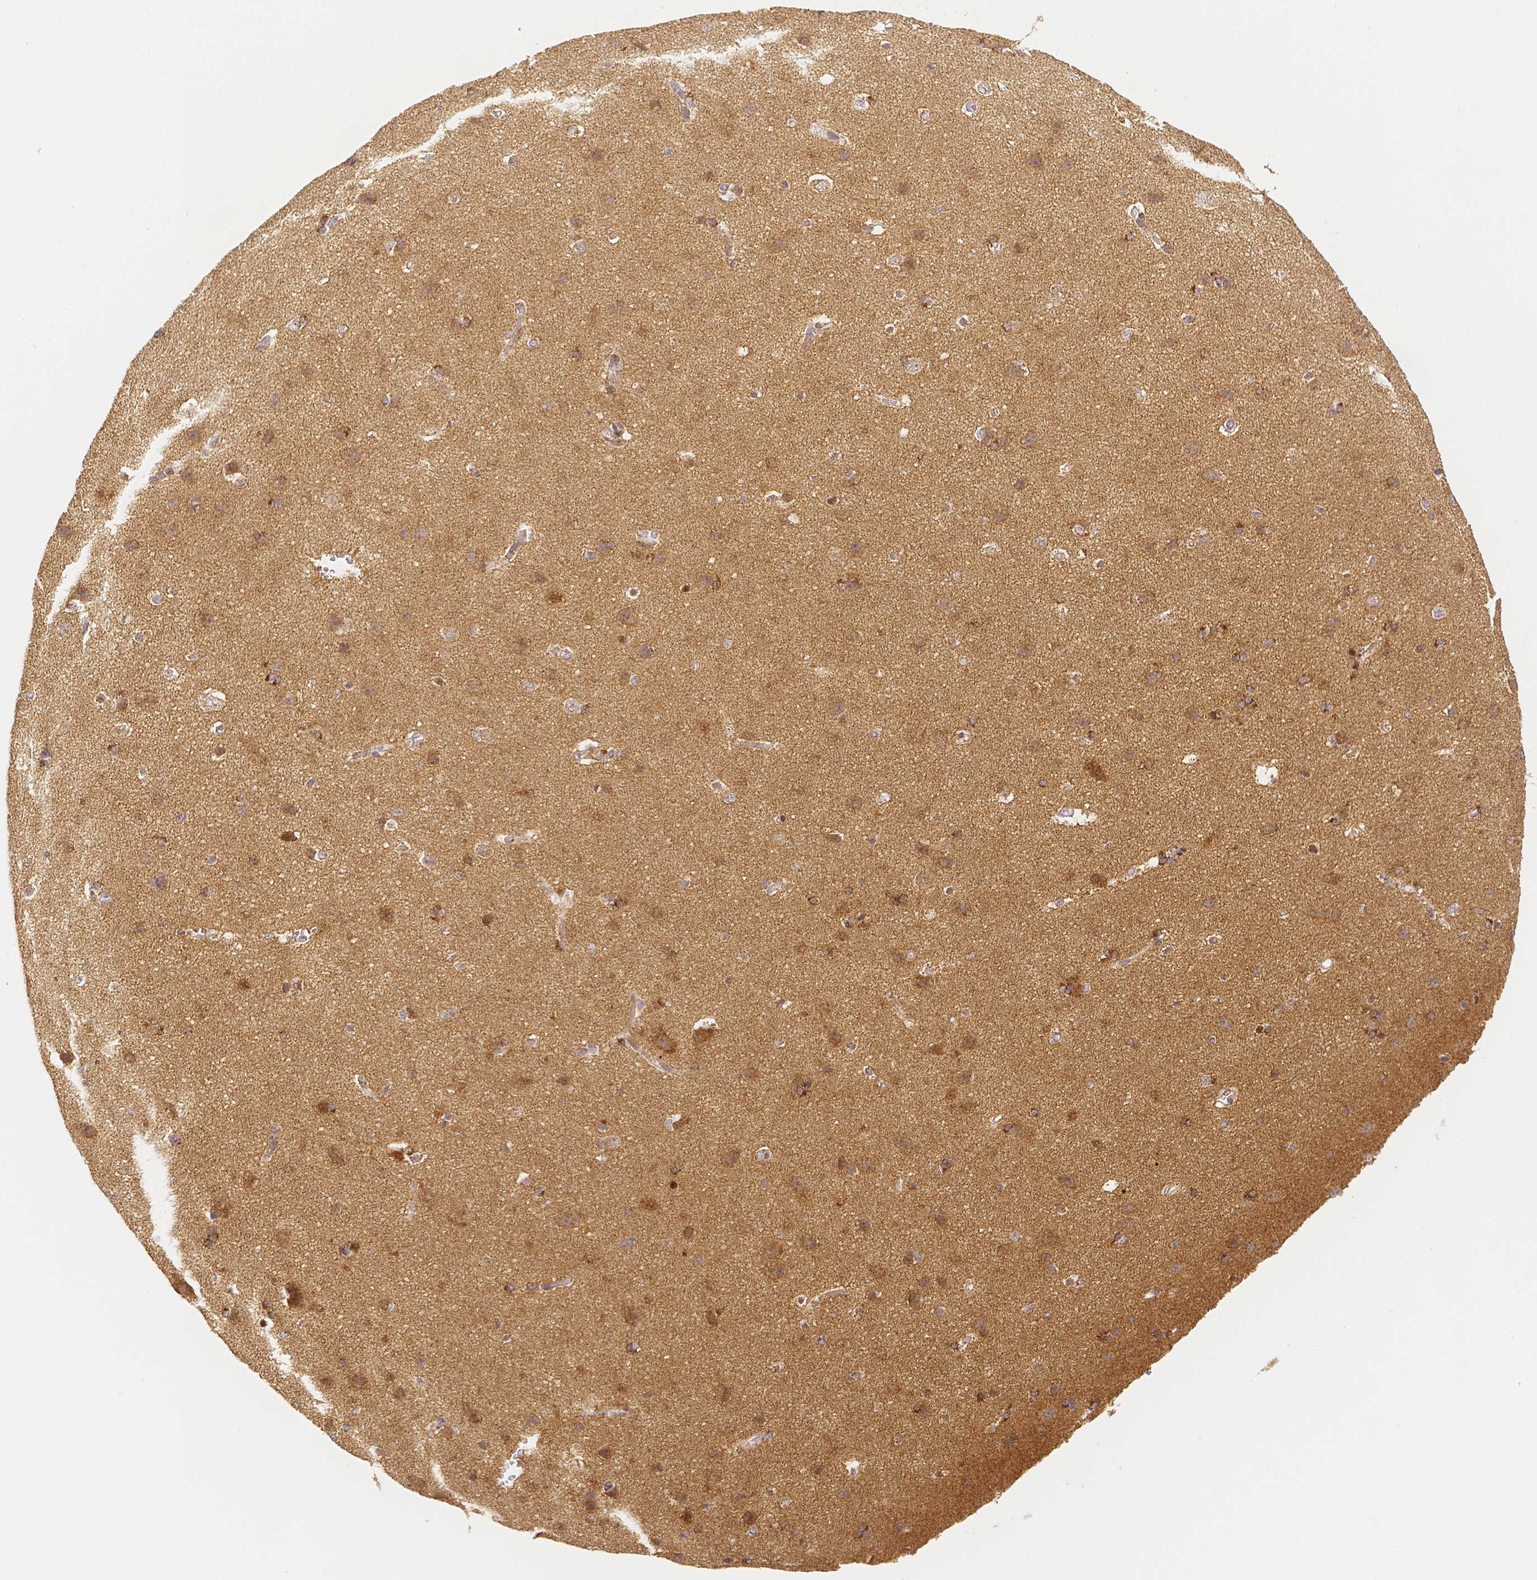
{"staining": {"intensity": "moderate", "quantity": "<25%", "location": "cytoplasmic/membranous"}, "tissue": "cerebral cortex", "cell_type": "Endothelial cells", "image_type": "normal", "snomed": [{"axis": "morphology", "description": "Normal tissue, NOS"}, {"axis": "topography", "description": "Cerebral cortex"}], "caption": "IHC (DAB) staining of unremarkable human cerebral cortex displays moderate cytoplasmic/membranous protein staining in approximately <25% of endothelial cells.", "gene": "RHOT1", "patient": {"sex": "male", "age": 37}}